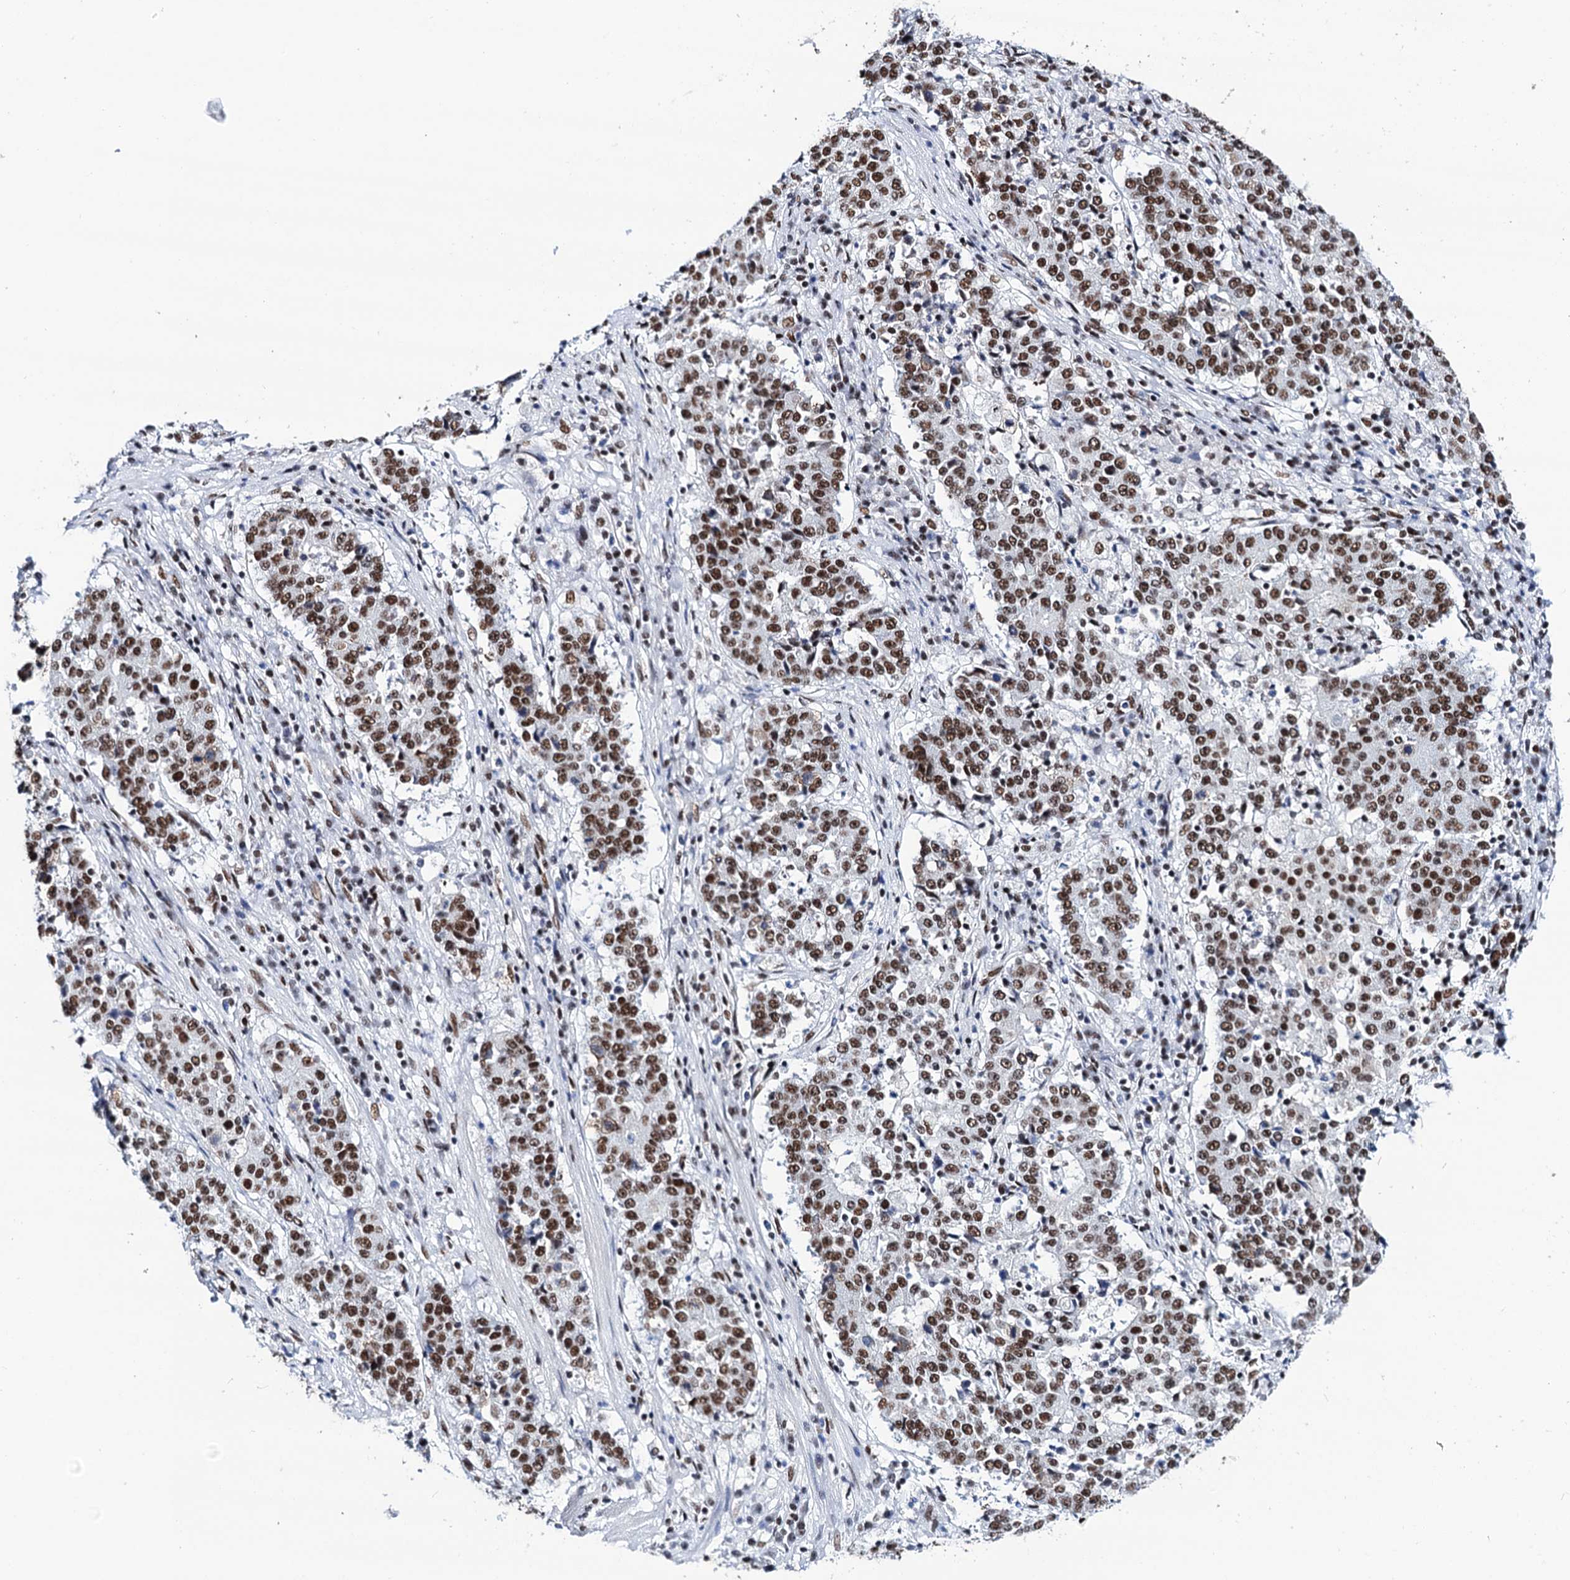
{"staining": {"intensity": "moderate", "quantity": ">75%", "location": "nuclear"}, "tissue": "stomach cancer", "cell_type": "Tumor cells", "image_type": "cancer", "snomed": [{"axis": "morphology", "description": "Adenocarcinoma, NOS"}, {"axis": "topography", "description": "Stomach"}], "caption": "A medium amount of moderate nuclear positivity is appreciated in about >75% of tumor cells in stomach cancer tissue.", "gene": "MATR3", "patient": {"sex": "male", "age": 59}}